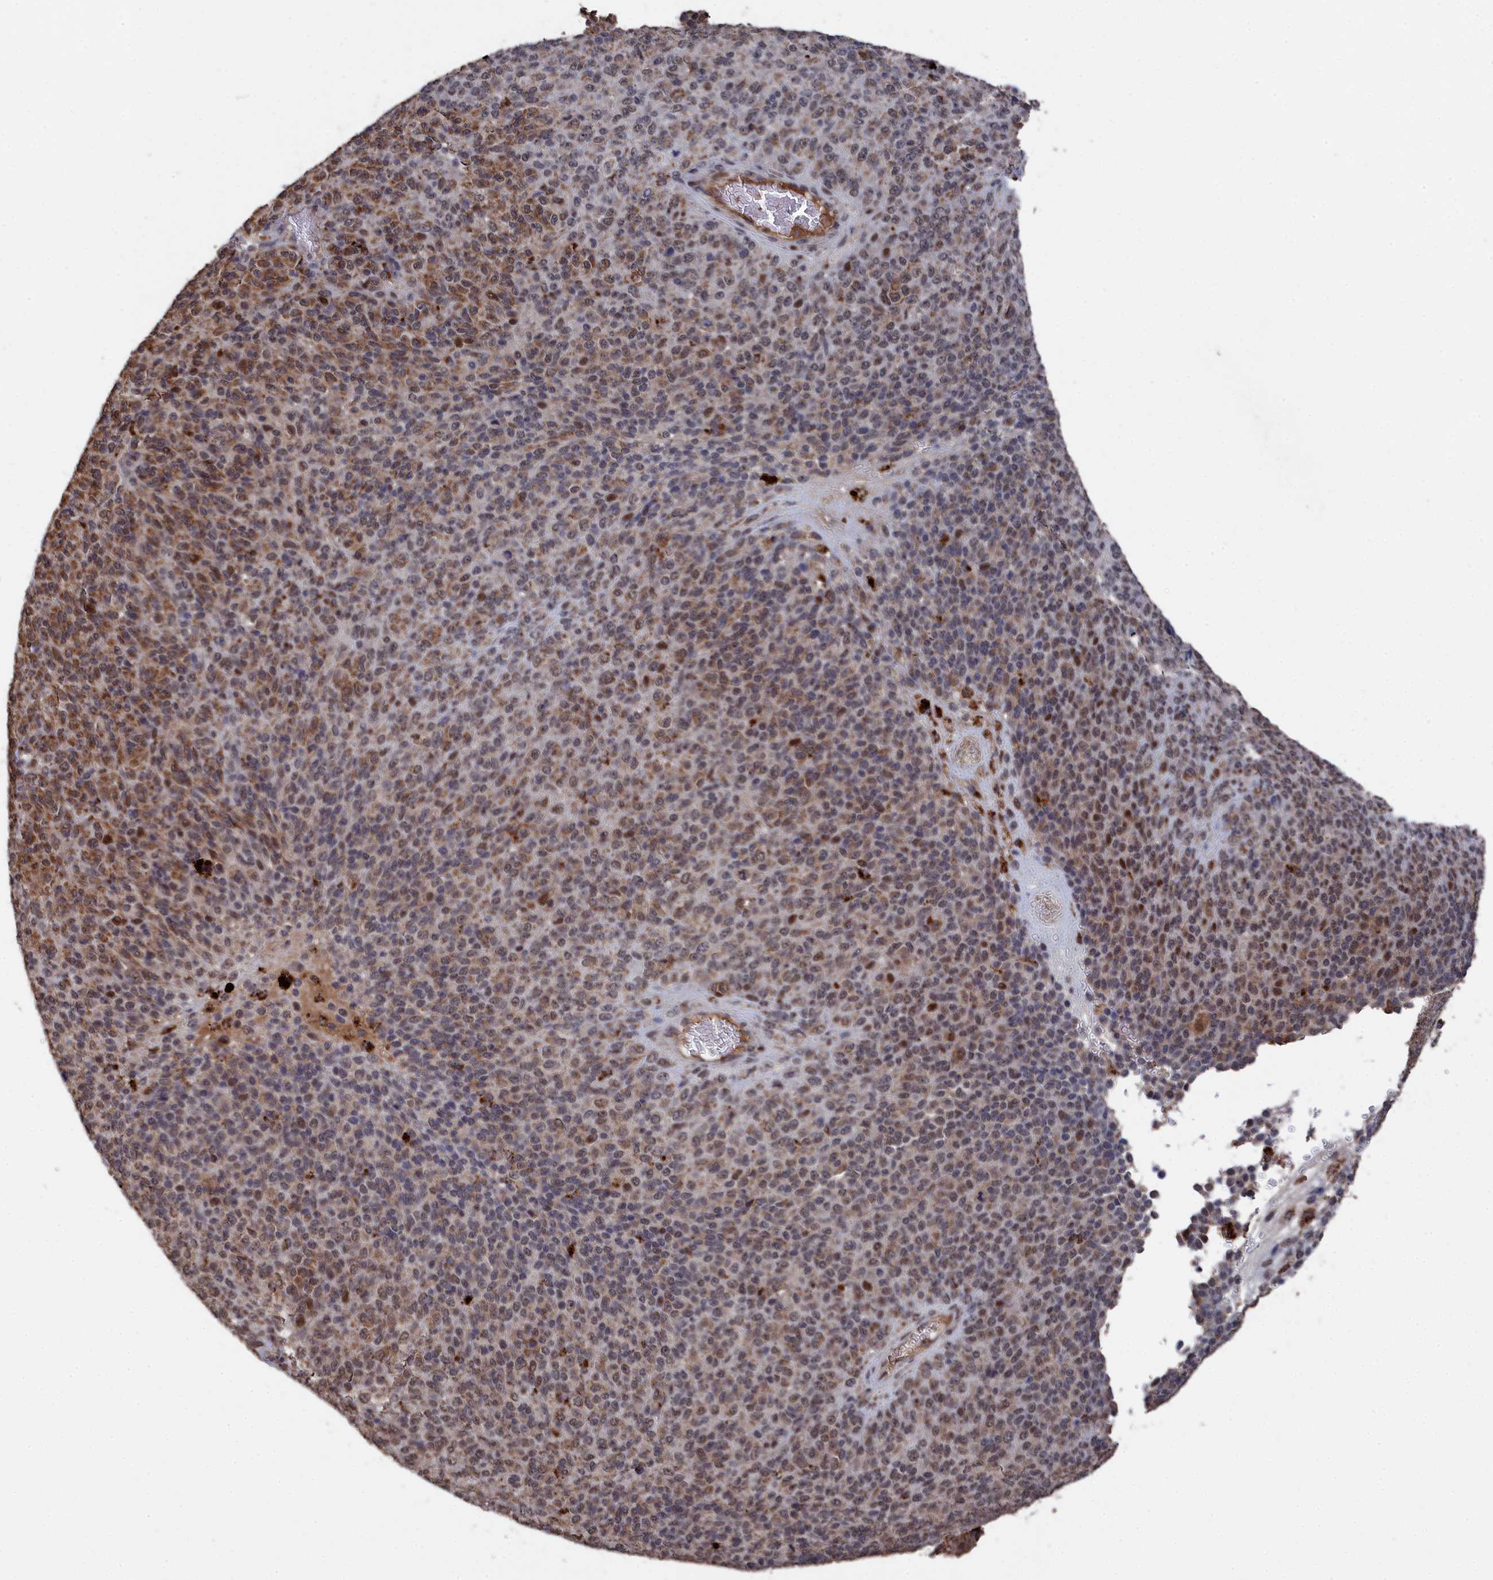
{"staining": {"intensity": "moderate", "quantity": ">75%", "location": "cytoplasmic/membranous,nuclear"}, "tissue": "melanoma", "cell_type": "Tumor cells", "image_type": "cancer", "snomed": [{"axis": "morphology", "description": "Malignant melanoma, Metastatic site"}, {"axis": "topography", "description": "Brain"}], "caption": "The image exhibits immunohistochemical staining of malignant melanoma (metastatic site). There is moderate cytoplasmic/membranous and nuclear staining is identified in approximately >75% of tumor cells.", "gene": "CEACAM21", "patient": {"sex": "female", "age": 56}}